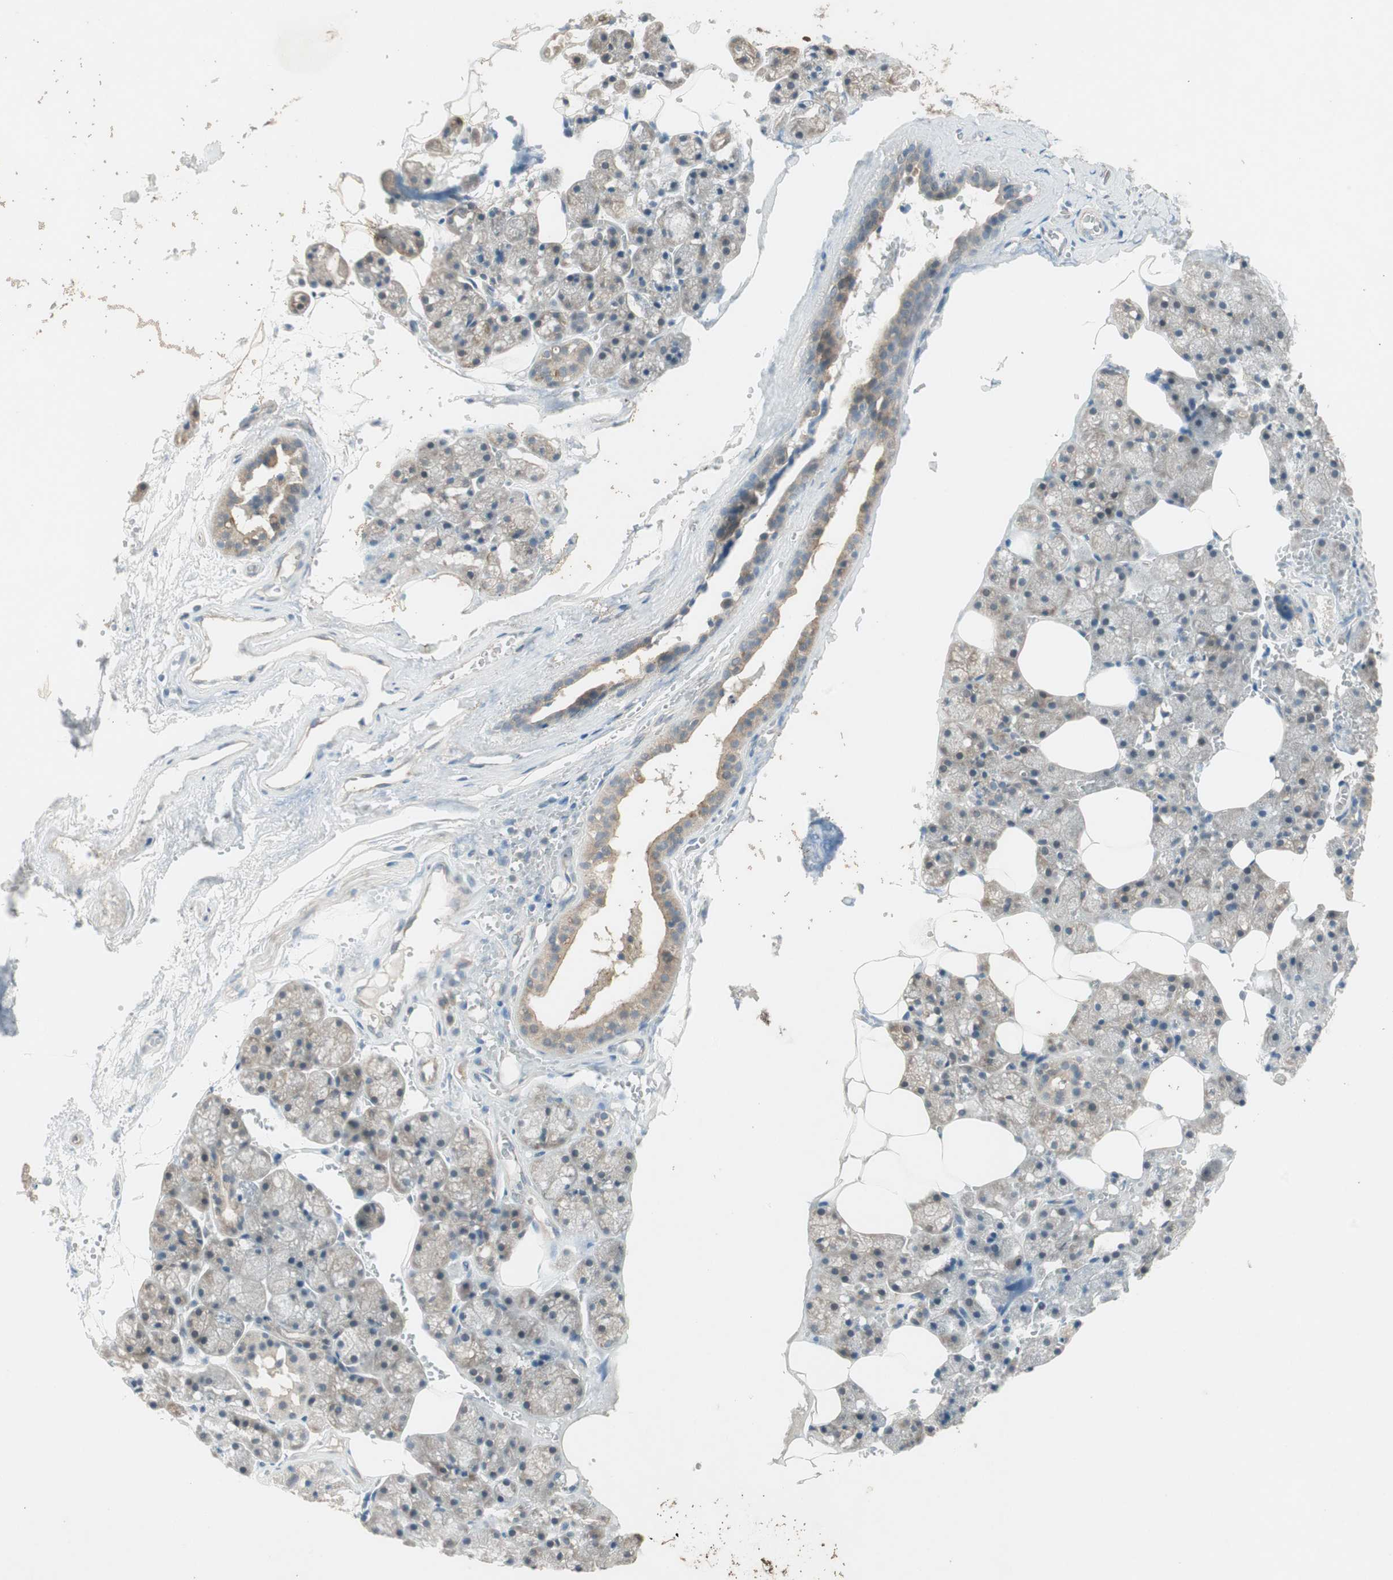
{"staining": {"intensity": "moderate", "quantity": "25%-75%", "location": "cytoplasmic/membranous"}, "tissue": "salivary gland", "cell_type": "Glandular cells", "image_type": "normal", "snomed": [{"axis": "morphology", "description": "Normal tissue, NOS"}, {"axis": "topography", "description": "Salivary gland"}], "caption": "Moderate cytoplasmic/membranous staining is appreciated in approximately 25%-75% of glandular cells in benign salivary gland.", "gene": "NCLN", "patient": {"sex": "male", "age": 62}}